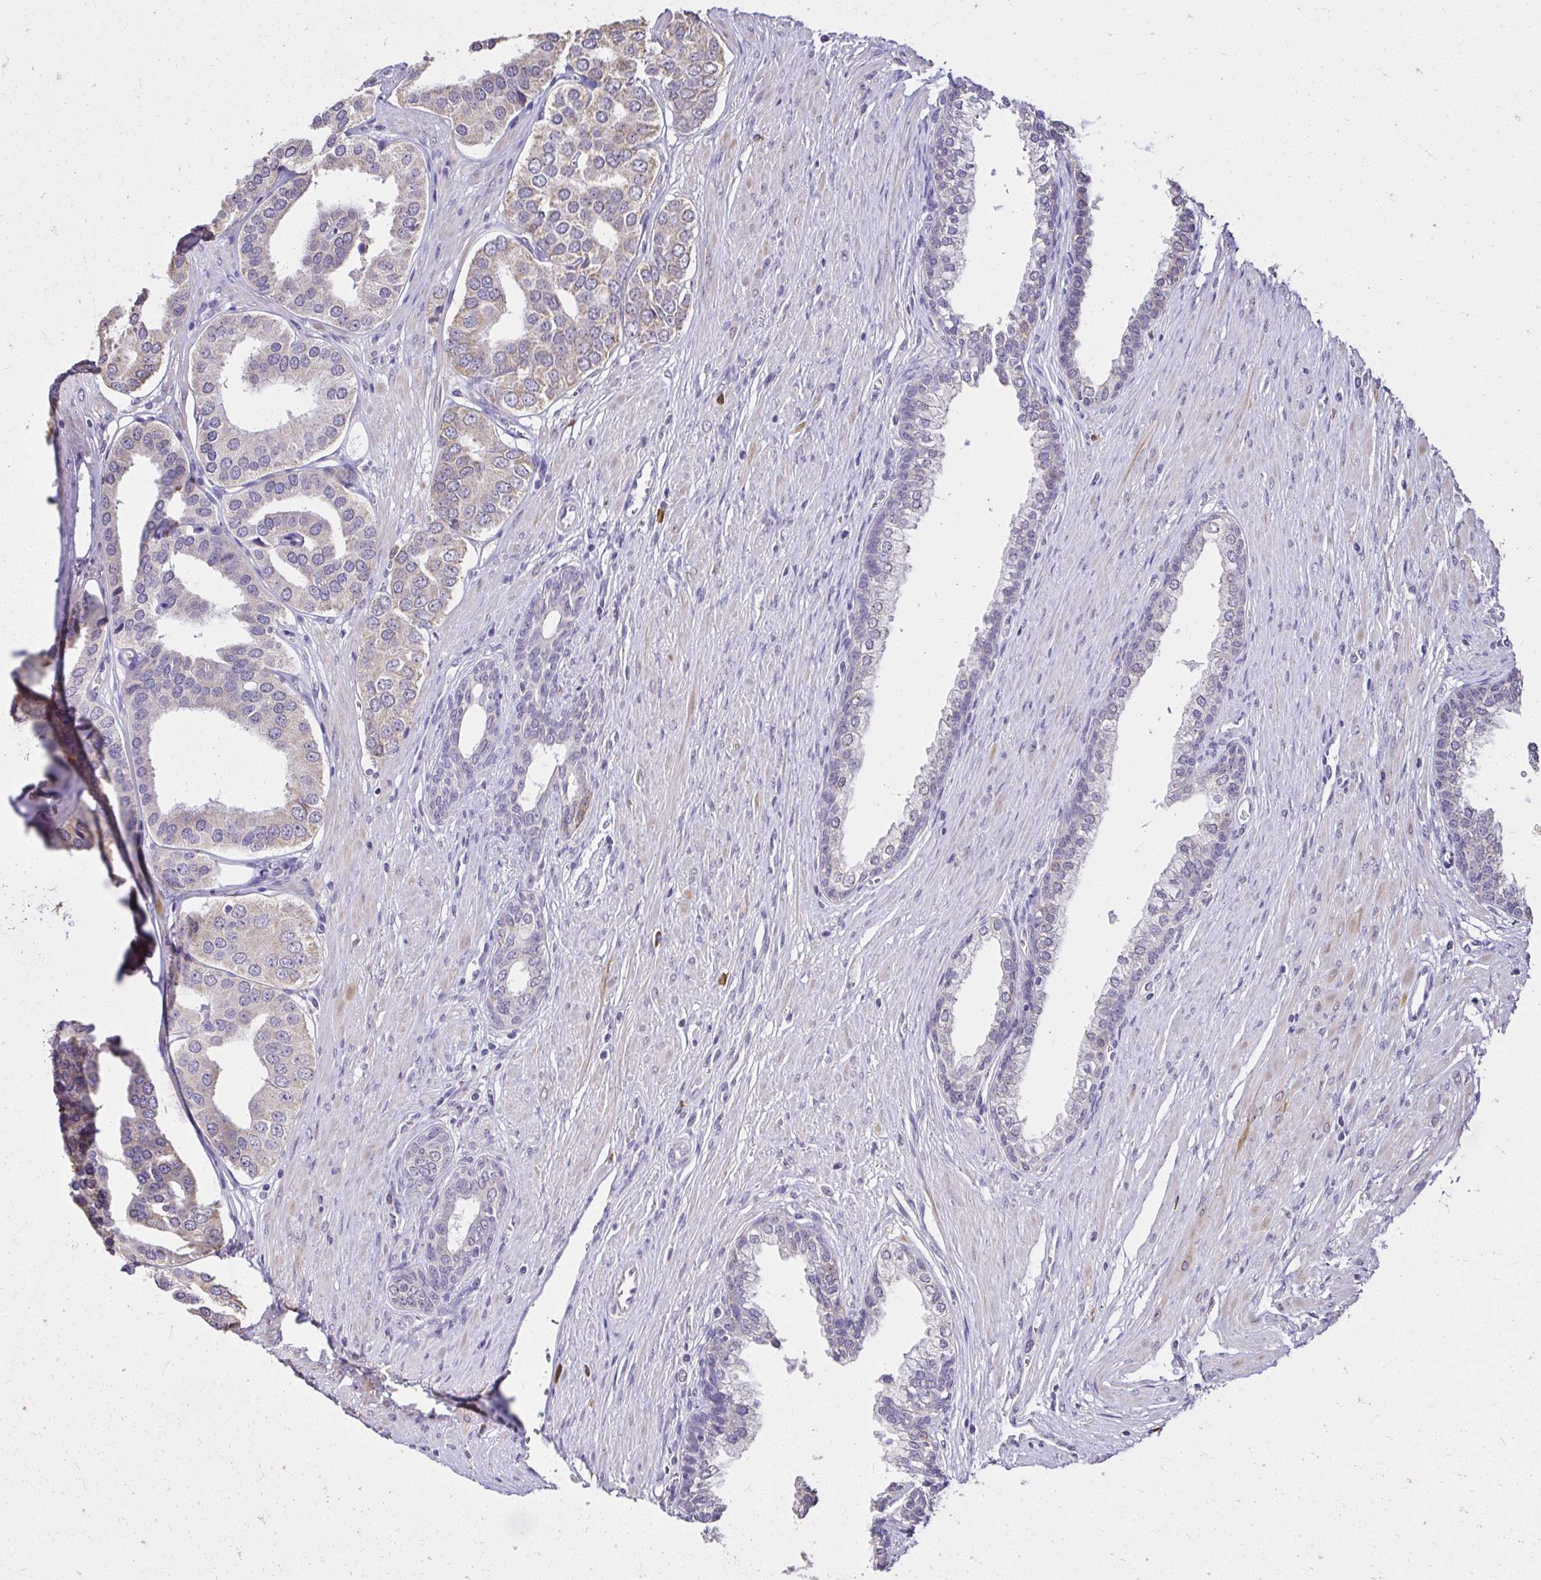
{"staining": {"intensity": "weak", "quantity": ">75%", "location": "cytoplasmic/membranous"}, "tissue": "prostate cancer", "cell_type": "Tumor cells", "image_type": "cancer", "snomed": [{"axis": "morphology", "description": "Adenocarcinoma, High grade"}, {"axis": "topography", "description": "Prostate"}], "caption": "High-power microscopy captured an immunohistochemistry photomicrograph of prostate cancer, revealing weak cytoplasmic/membranous staining in about >75% of tumor cells.", "gene": "KIAA1210", "patient": {"sex": "male", "age": 58}}